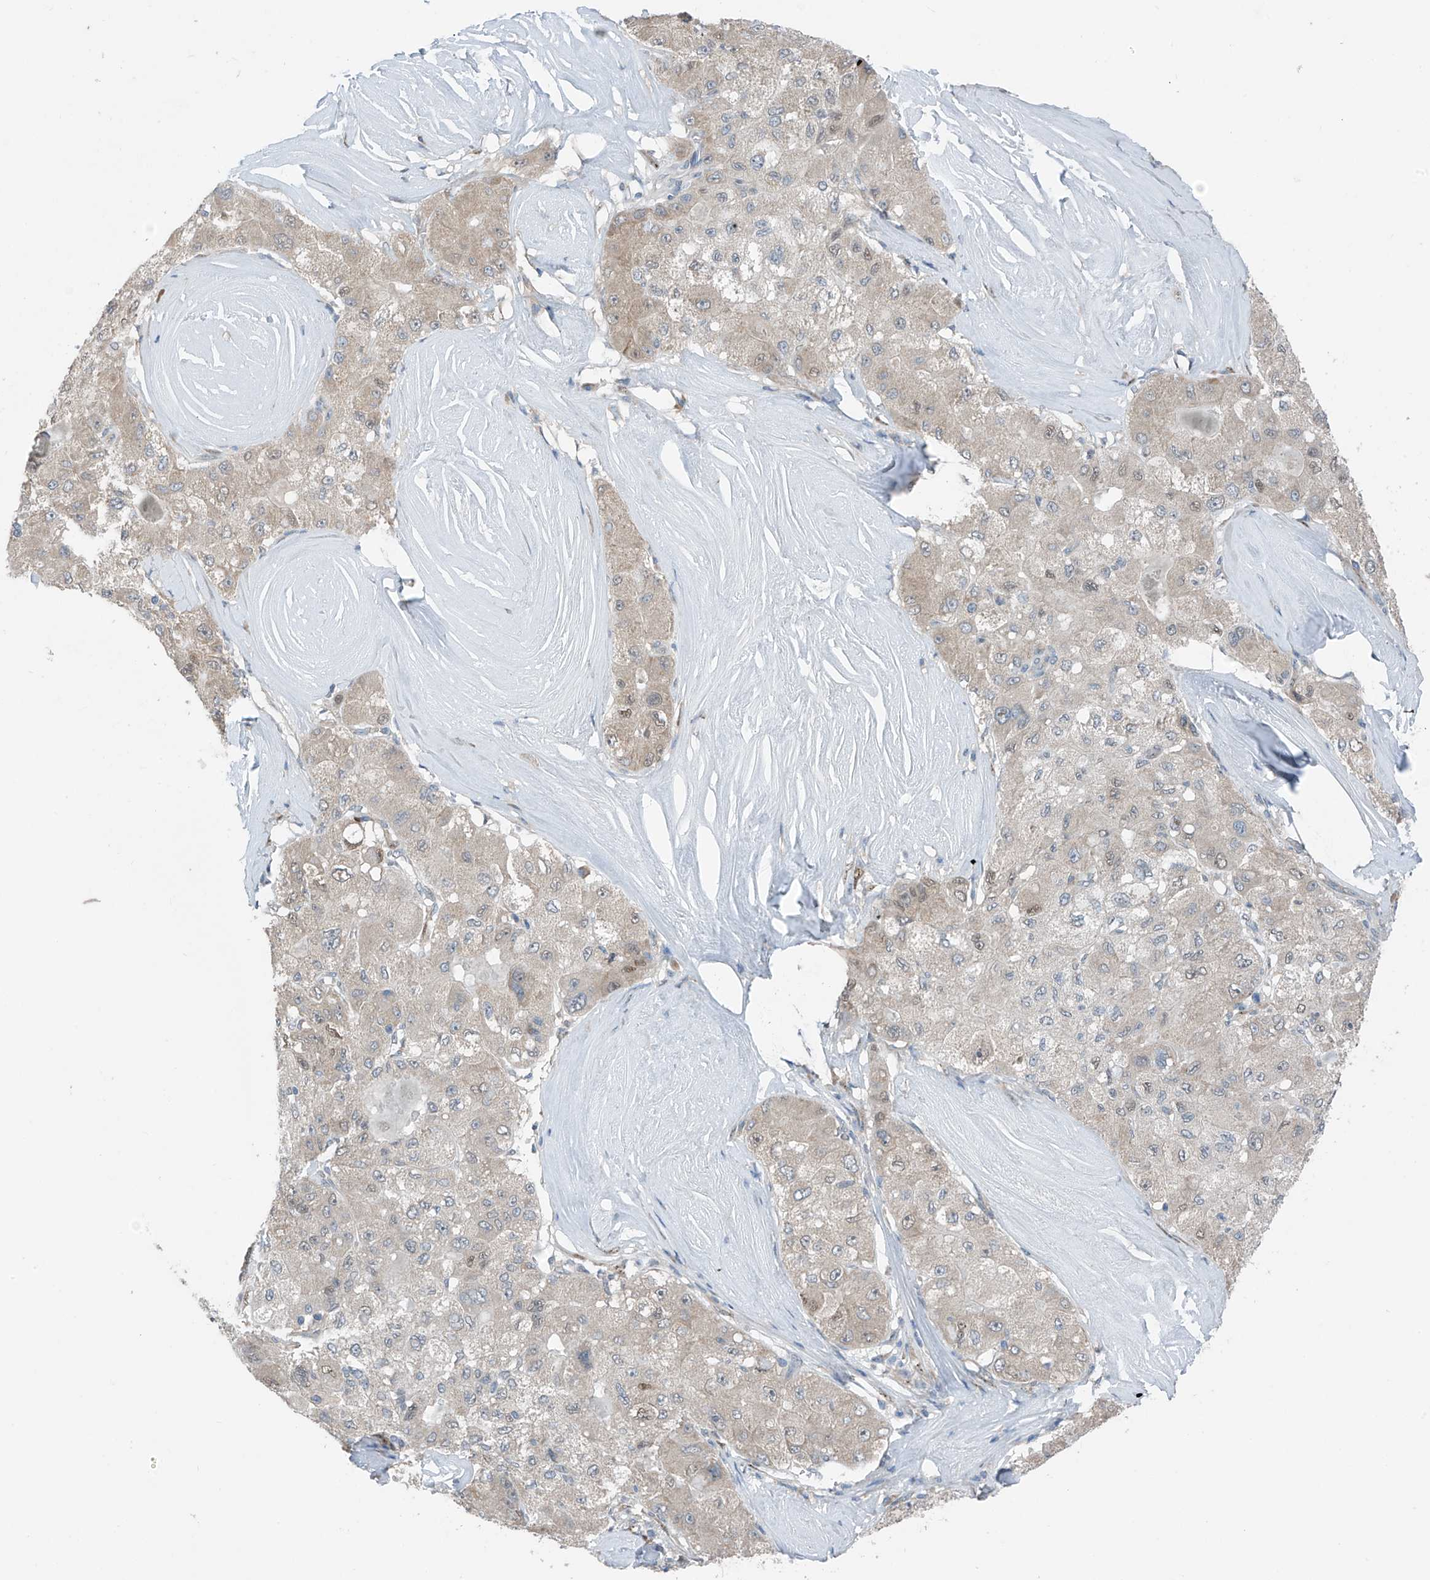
{"staining": {"intensity": "weak", "quantity": "<25%", "location": "cytoplasmic/membranous,nuclear"}, "tissue": "liver cancer", "cell_type": "Tumor cells", "image_type": "cancer", "snomed": [{"axis": "morphology", "description": "Carcinoma, Hepatocellular, NOS"}, {"axis": "topography", "description": "Liver"}], "caption": "Immunohistochemistry of hepatocellular carcinoma (liver) exhibits no positivity in tumor cells.", "gene": "RPL4", "patient": {"sex": "male", "age": 80}}